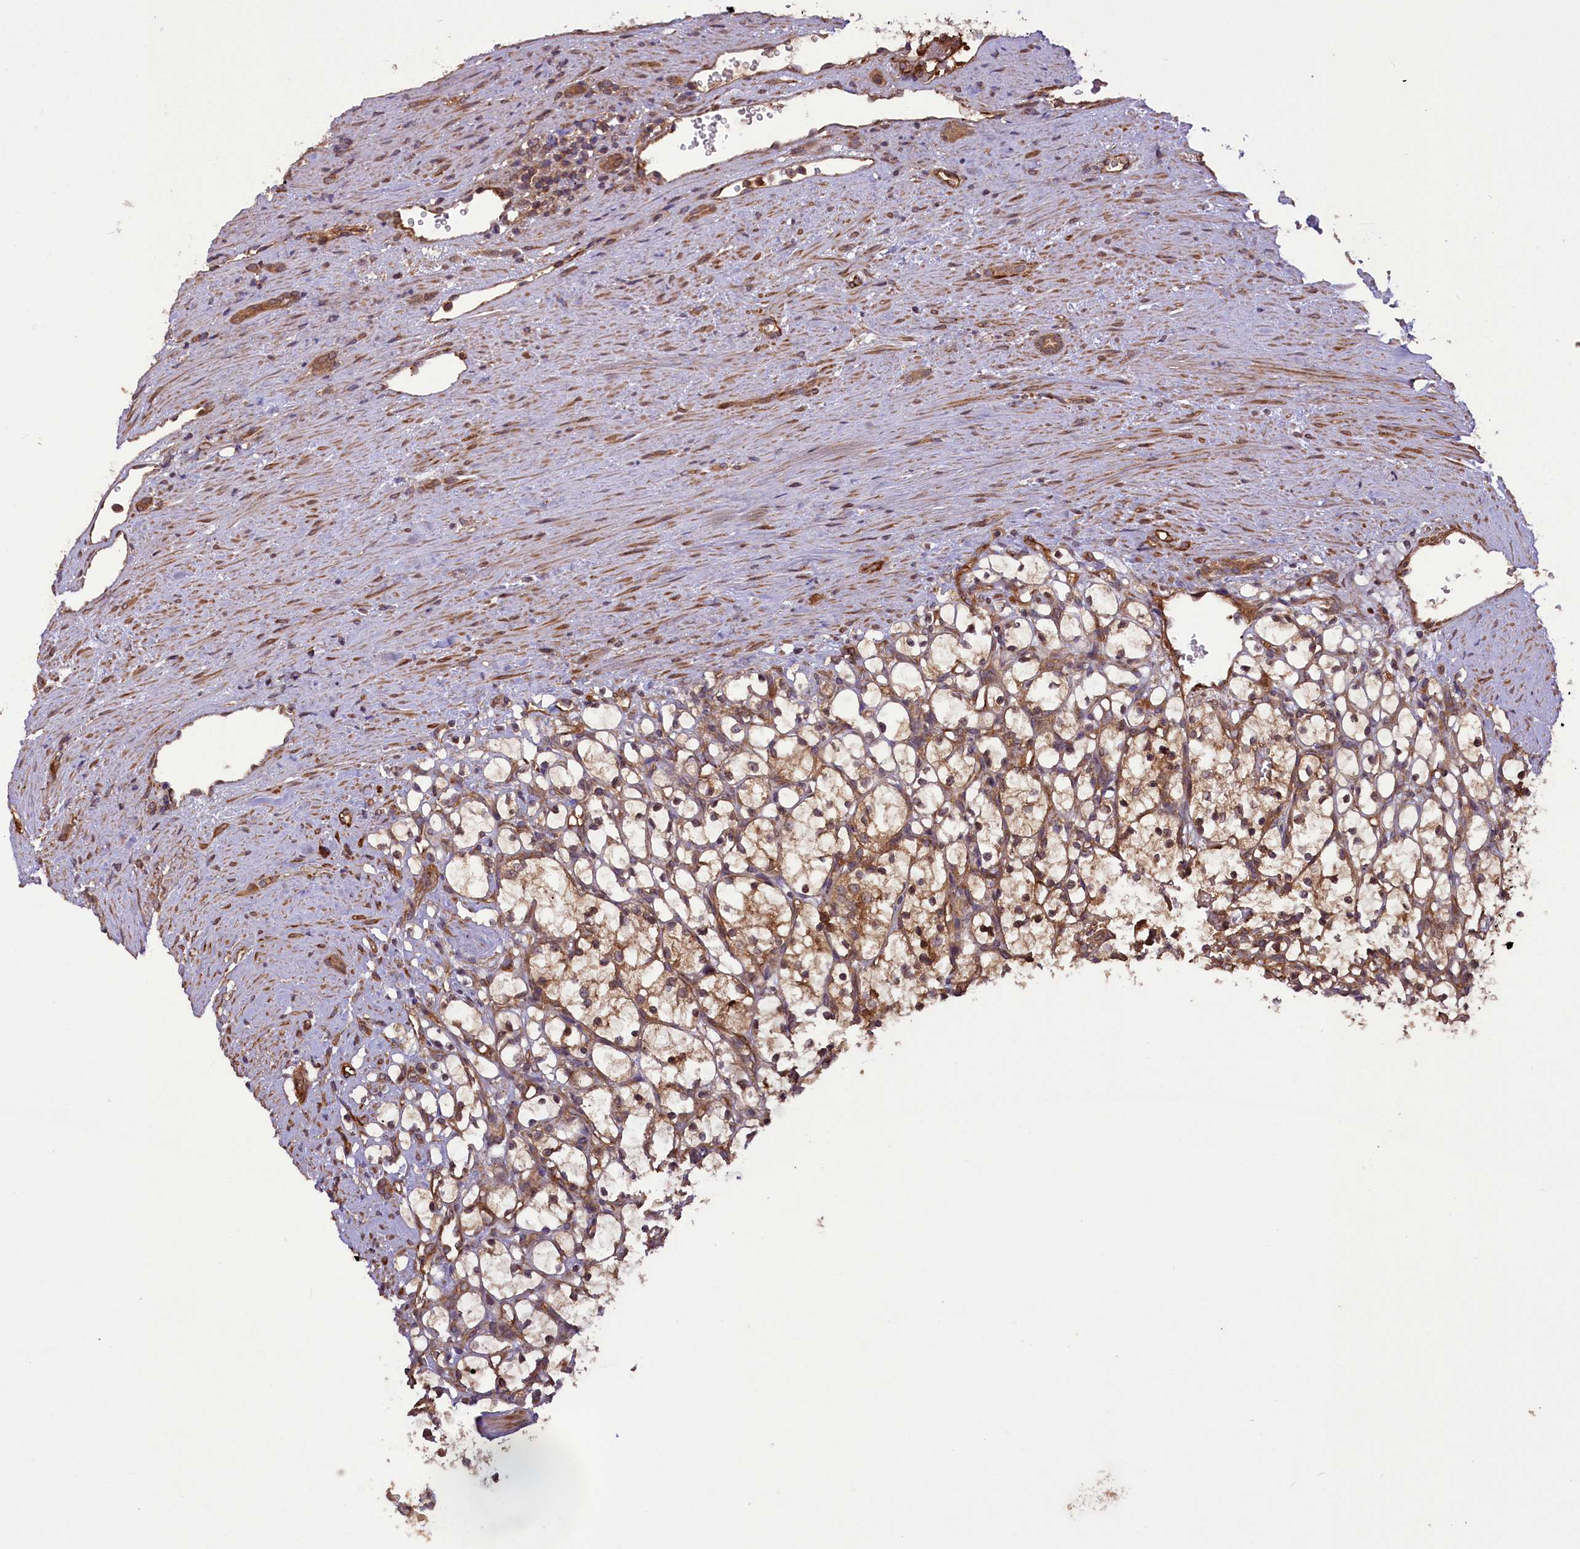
{"staining": {"intensity": "moderate", "quantity": ">75%", "location": "cytoplasmic/membranous"}, "tissue": "renal cancer", "cell_type": "Tumor cells", "image_type": "cancer", "snomed": [{"axis": "morphology", "description": "Adenocarcinoma, NOS"}, {"axis": "topography", "description": "Kidney"}], "caption": "Immunohistochemical staining of renal cancer reveals medium levels of moderate cytoplasmic/membranous positivity in approximately >75% of tumor cells.", "gene": "CCDC125", "patient": {"sex": "female", "age": 69}}